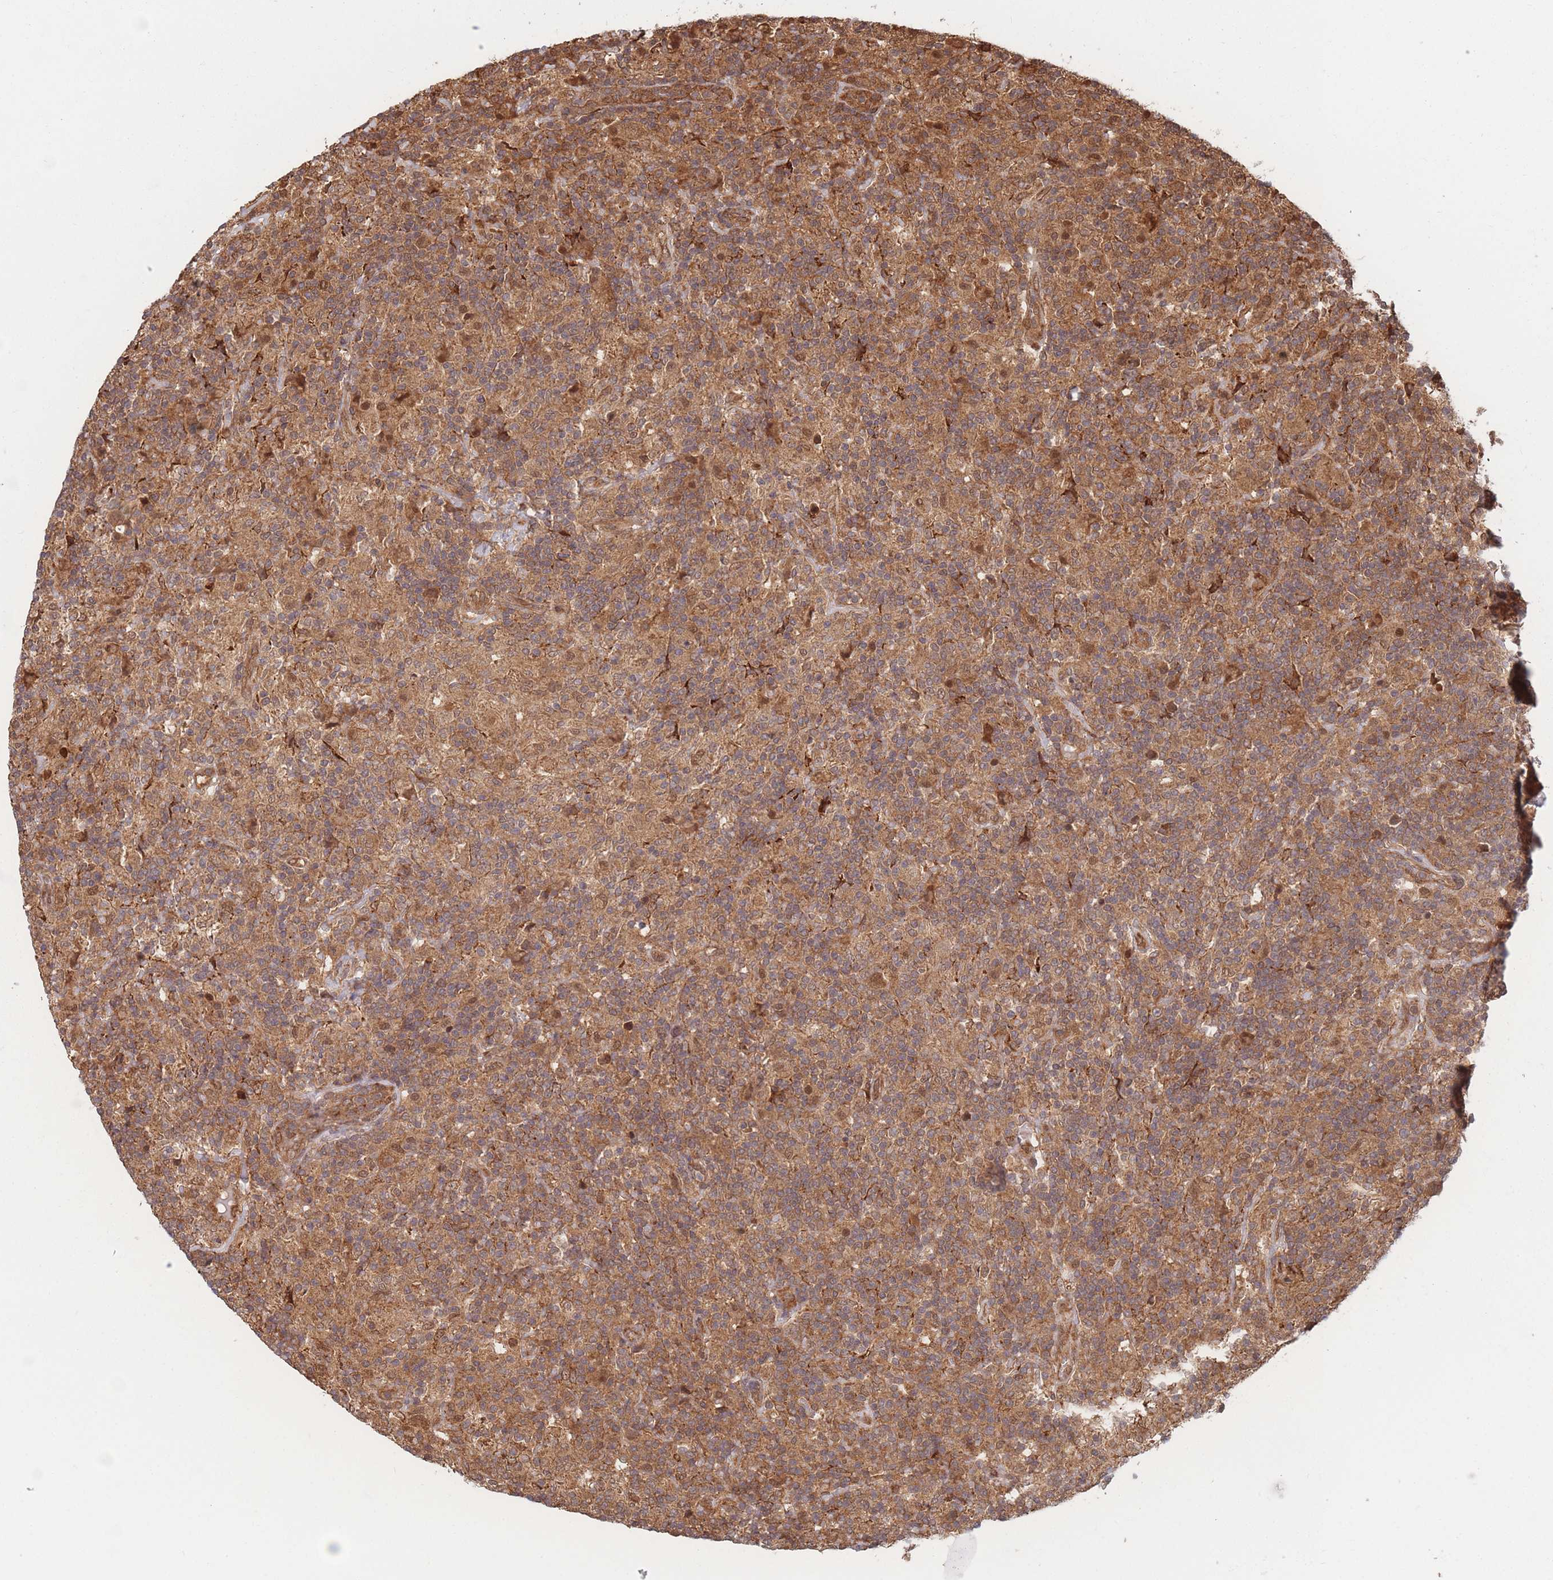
{"staining": {"intensity": "moderate", "quantity": ">75%", "location": "cytoplasmic/membranous"}, "tissue": "lymphoma", "cell_type": "Tumor cells", "image_type": "cancer", "snomed": [{"axis": "morphology", "description": "Hodgkin's disease, NOS"}, {"axis": "topography", "description": "Lymph node"}], "caption": "A high-resolution image shows IHC staining of Hodgkin's disease, which reveals moderate cytoplasmic/membranous positivity in approximately >75% of tumor cells.", "gene": "PODXL2", "patient": {"sex": "male", "age": 70}}